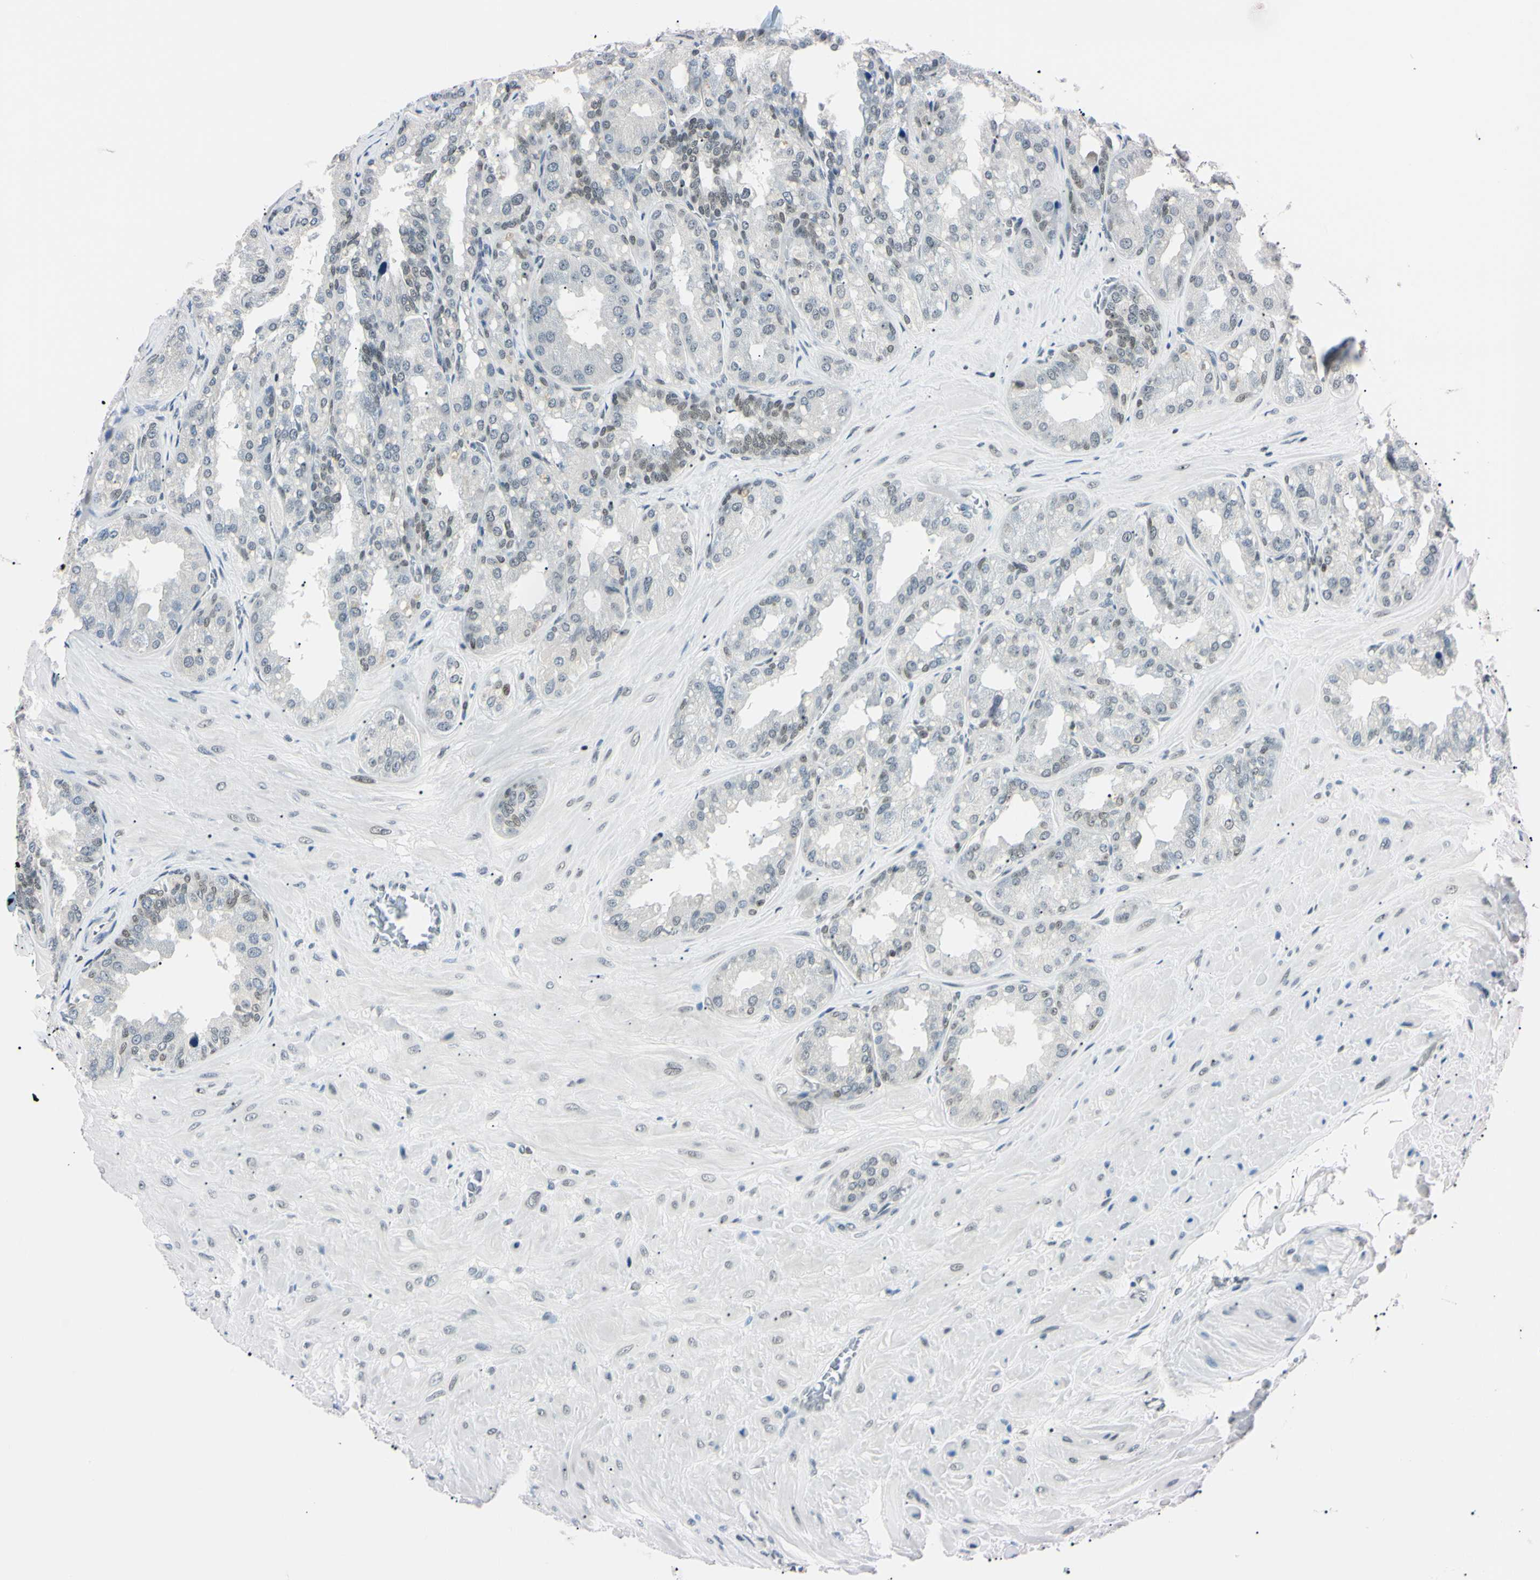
{"staining": {"intensity": "weak", "quantity": "<25%", "location": "nuclear"}, "tissue": "seminal vesicle", "cell_type": "Glandular cells", "image_type": "normal", "snomed": [{"axis": "morphology", "description": "Normal tissue, NOS"}, {"axis": "topography", "description": "Prostate"}, {"axis": "topography", "description": "Seminal veicle"}], "caption": "This is an IHC histopathology image of benign seminal vesicle. There is no positivity in glandular cells.", "gene": "C1orf174", "patient": {"sex": "male", "age": 51}}